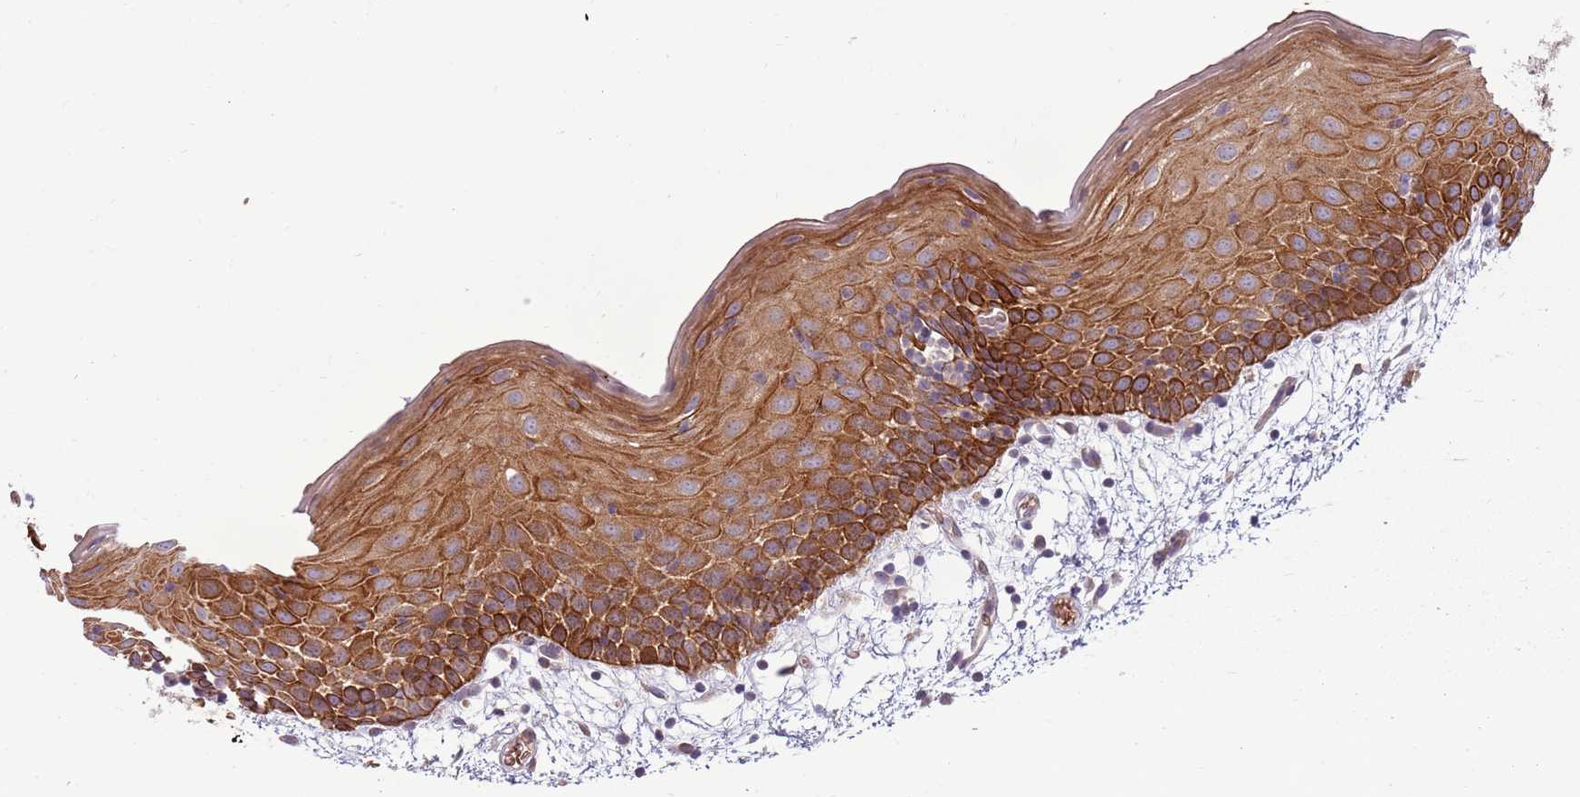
{"staining": {"intensity": "strong", "quantity": ">75%", "location": "cytoplasmic/membranous"}, "tissue": "oral mucosa", "cell_type": "Squamous epithelial cells", "image_type": "normal", "snomed": [{"axis": "morphology", "description": "Normal tissue, NOS"}, {"axis": "topography", "description": "Skeletal muscle"}, {"axis": "topography", "description": "Oral tissue"}, {"axis": "topography", "description": "Salivary gland"}, {"axis": "topography", "description": "Peripheral nerve tissue"}], "caption": "Oral mucosa was stained to show a protein in brown. There is high levels of strong cytoplasmic/membranous staining in about >75% of squamous epithelial cells. (DAB = brown stain, brightfield microscopy at high magnification).", "gene": "HSPA14", "patient": {"sex": "male", "age": 54}}